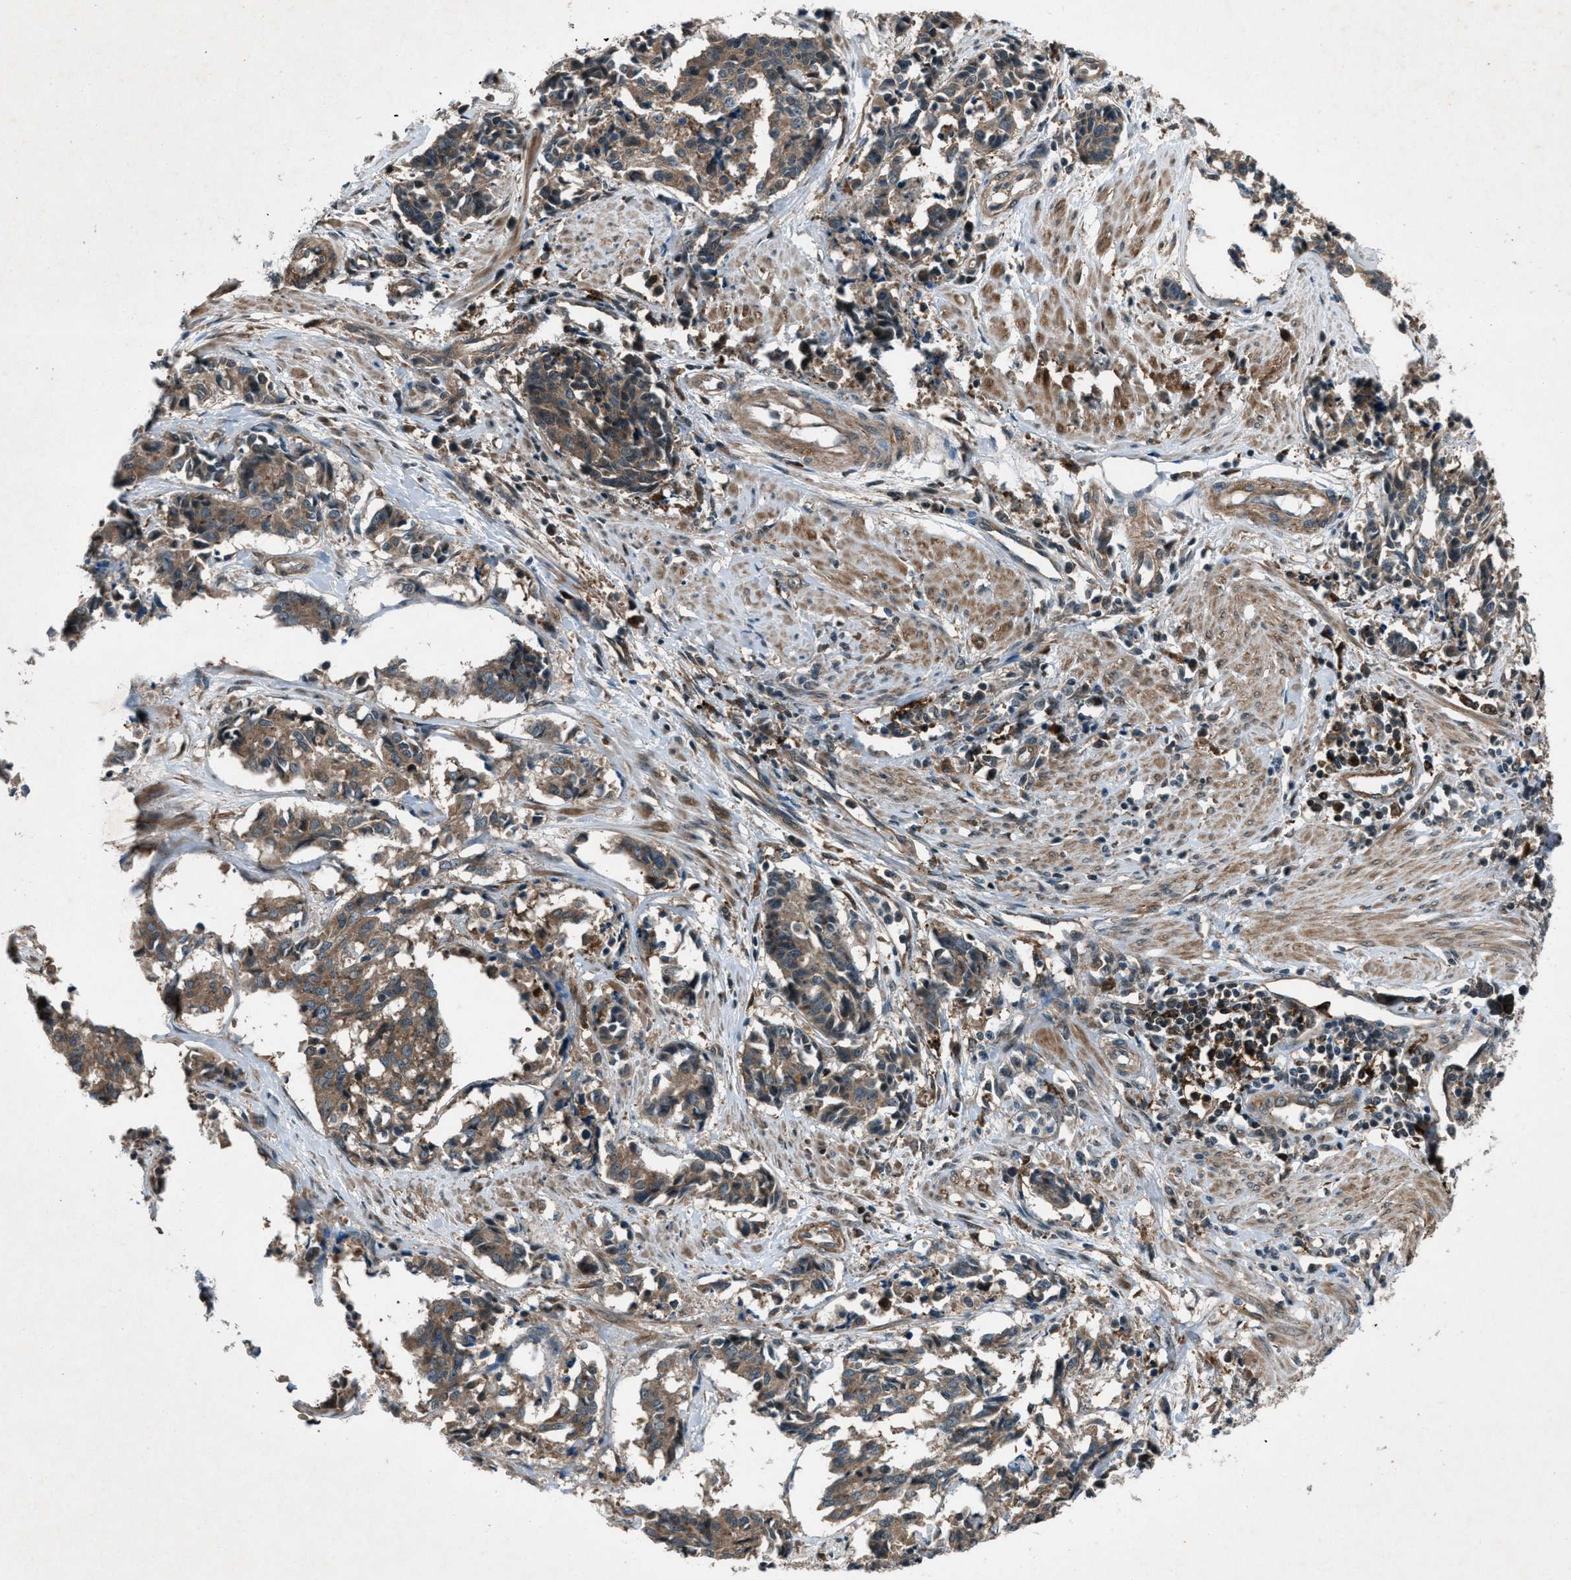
{"staining": {"intensity": "moderate", "quantity": ">75%", "location": "cytoplasmic/membranous"}, "tissue": "cervical cancer", "cell_type": "Tumor cells", "image_type": "cancer", "snomed": [{"axis": "morphology", "description": "Squamous cell carcinoma, NOS"}, {"axis": "topography", "description": "Cervix"}], "caption": "Human cervical cancer (squamous cell carcinoma) stained for a protein (brown) exhibits moderate cytoplasmic/membranous positive positivity in approximately >75% of tumor cells.", "gene": "EPSTI1", "patient": {"sex": "female", "age": 35}}